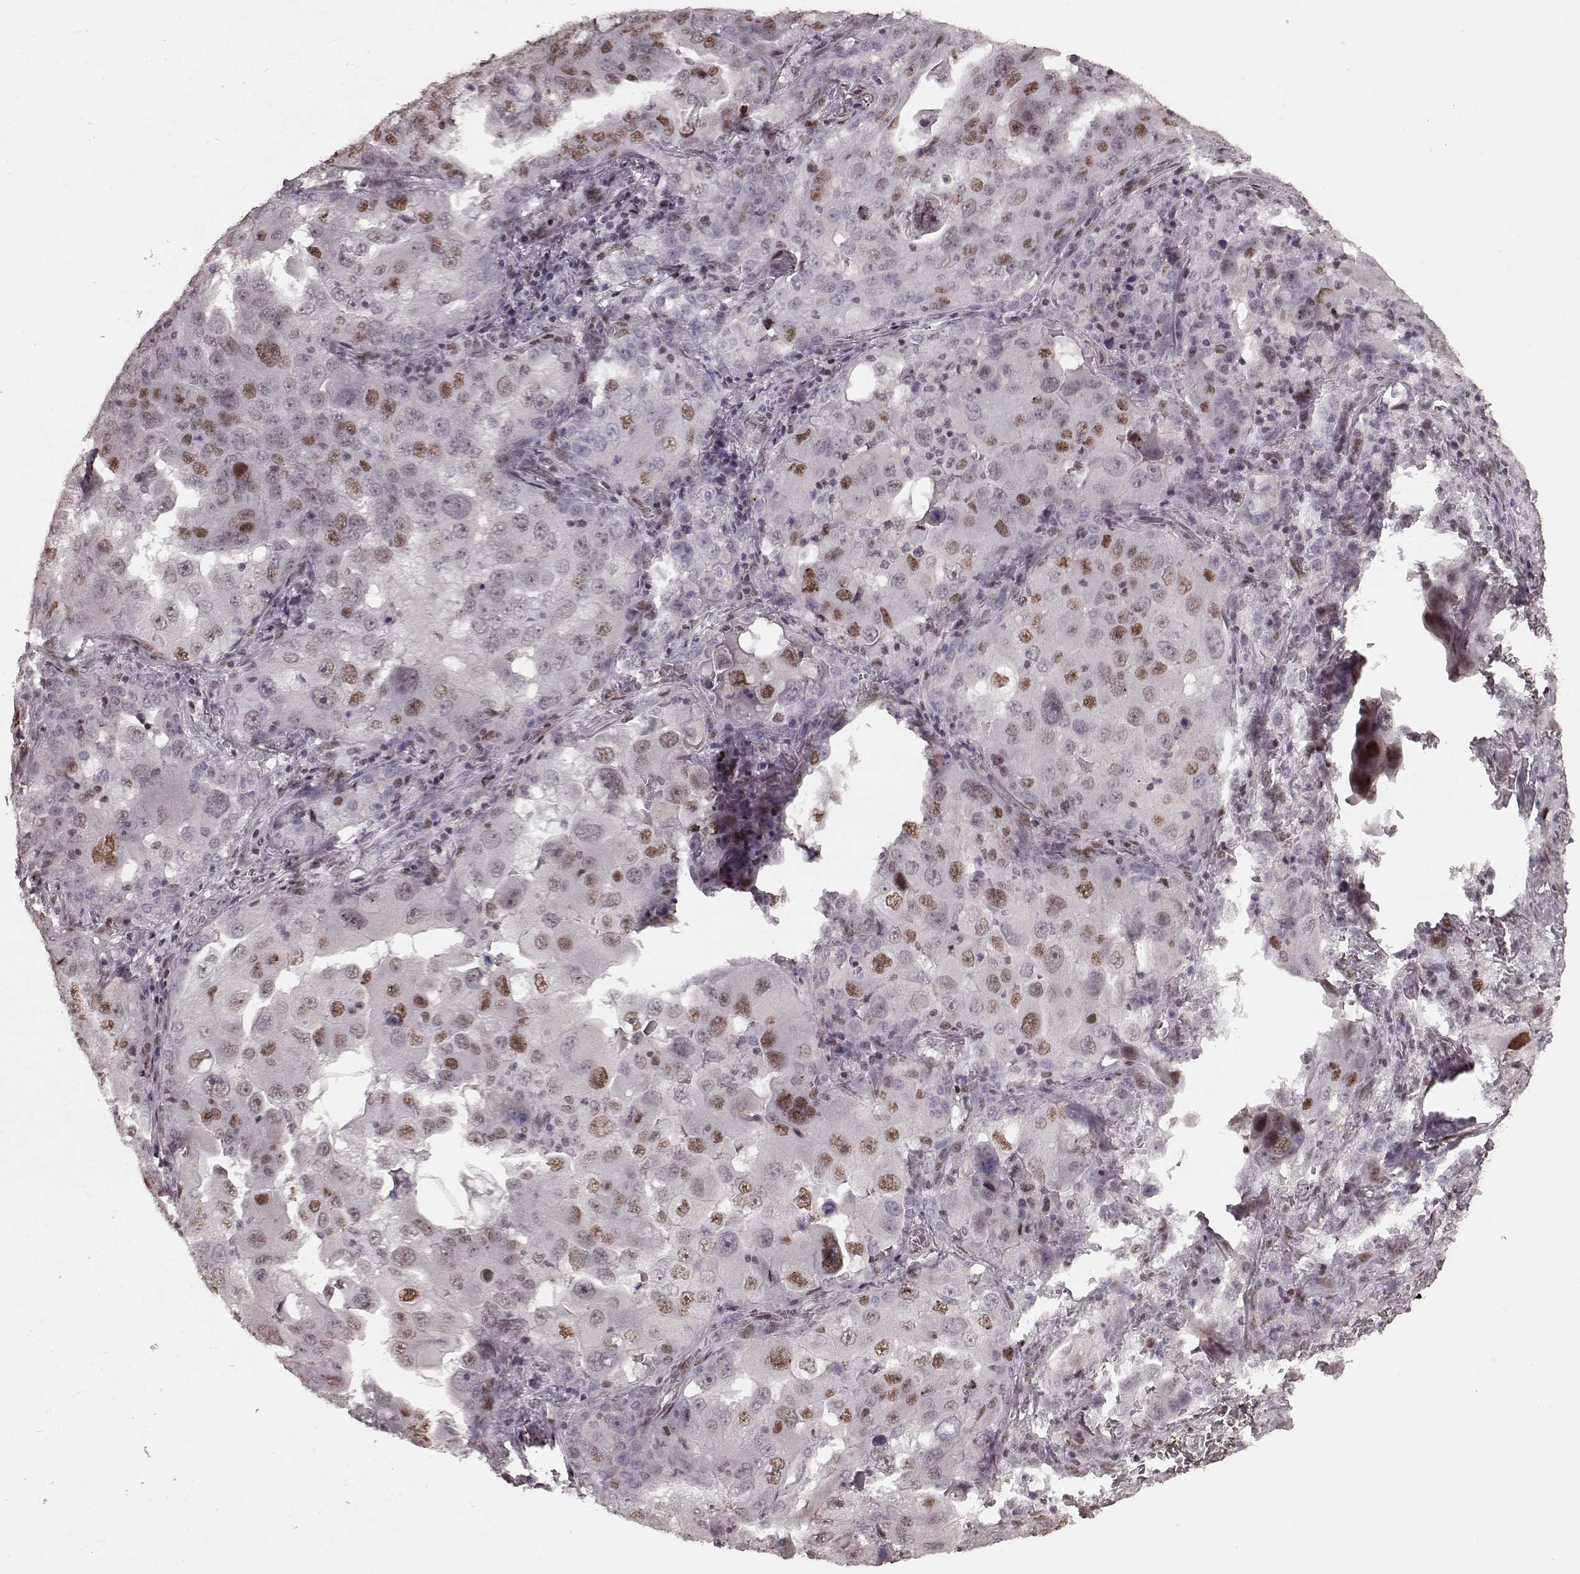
{"staining": {"intensity": "moderate", "quantity": ">75%", "location": "nuclear"}, "tissue": "lung cancer", "cell_type": "Tumor cells", "image_type": "cancer", "snomed": [{"axis": "morphology", "description": "Adenocarcinoma, NOS"}, {"axis": "topography", "description": "Lung"}], "caption": "Tumor cells reveal medium levels of moderate nuclear expression in about >75% of cells in lung cancer.", "gene": "NR2C1", "patient": {"sex": "female", "age": 61}}